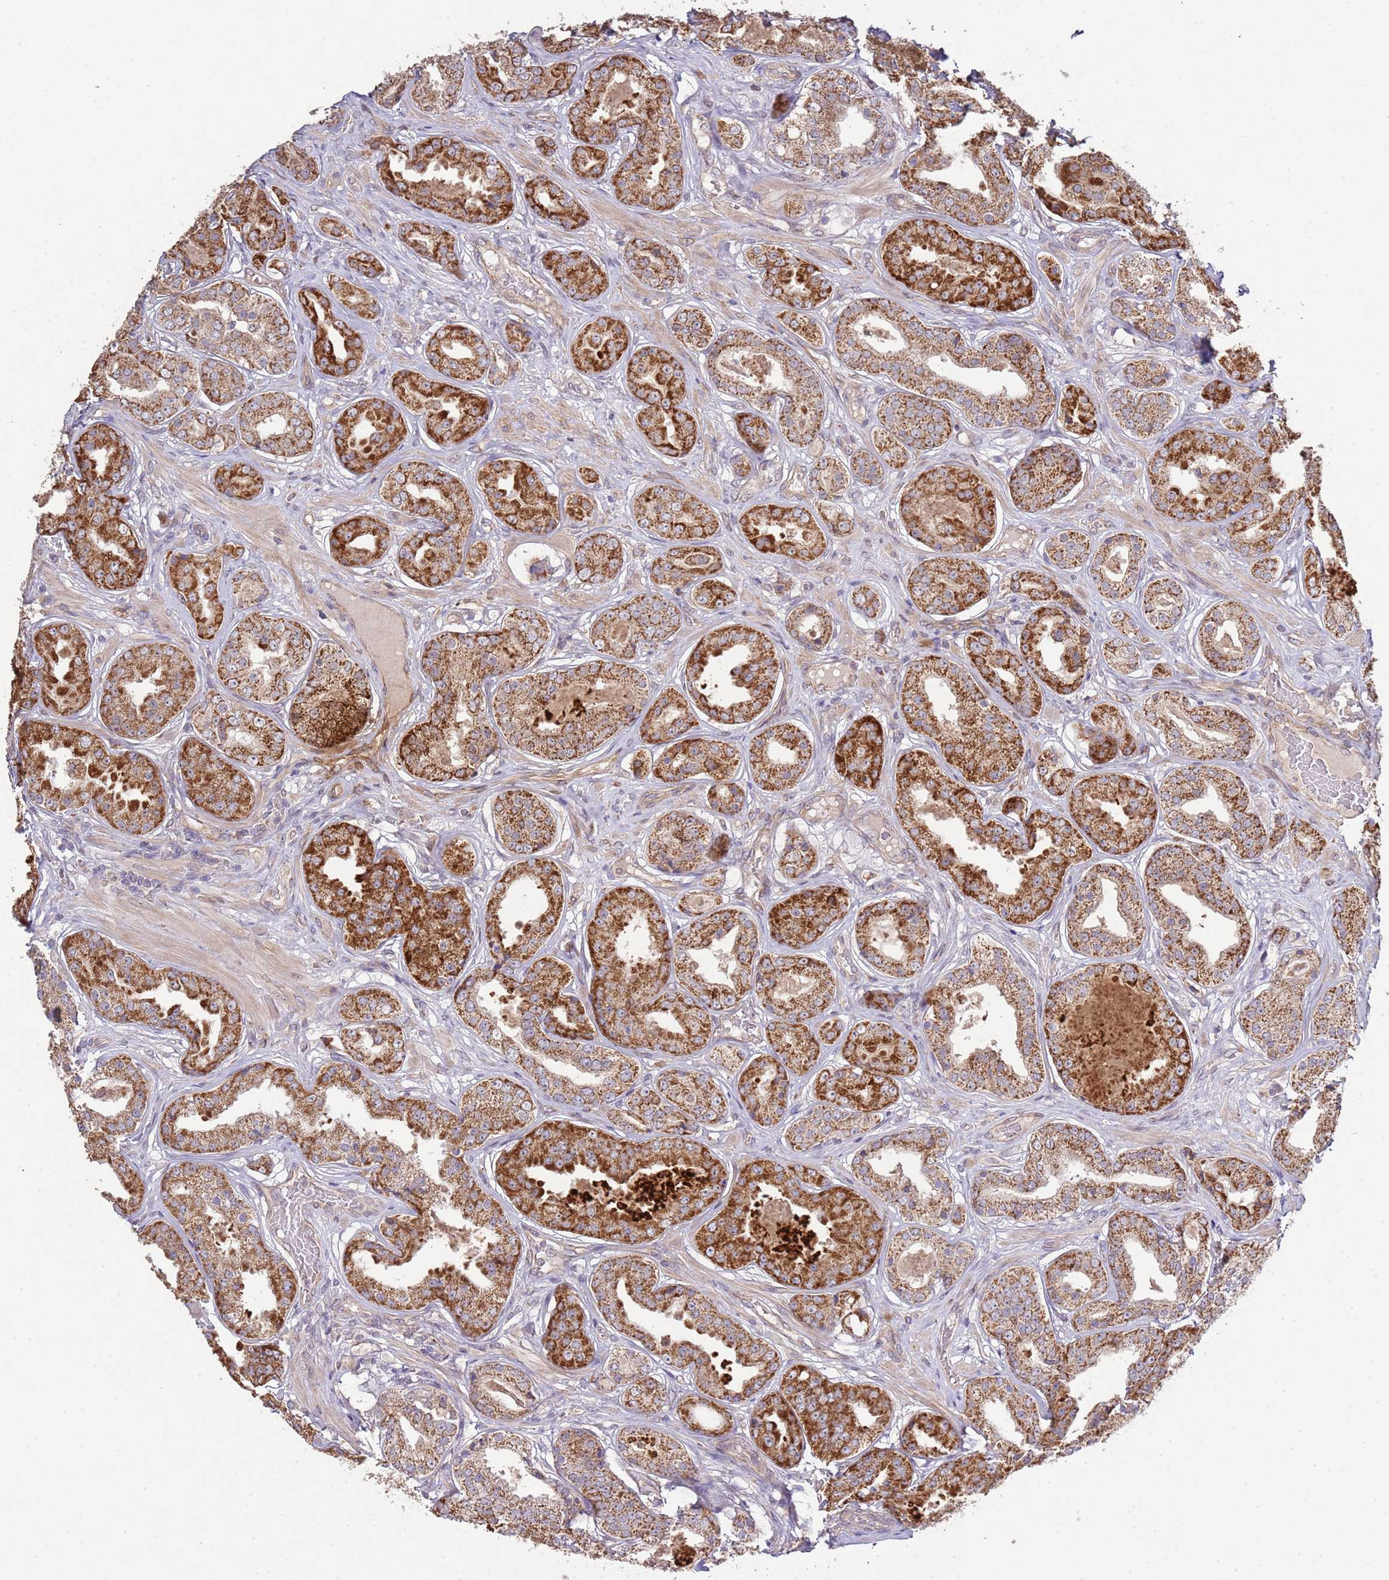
{"staining": {"intensity": "strong", "quantity": ">75%", "location": "cytoplasmic/membranous"}, "tissue": "prostate cancer", "cell_type": "Tumor cells", "image_type": "cancer", "snomed": [{"axis": "morphology", "description": "Adenocarcinoma, High grade"}, {"axis": "topography", "description": "Prostate"}], "caption": "IHC (DAB) staining of prostate high-grade adenocarcinoma shows strong cytoplasmic/membranous protein staining in about >75% of tumor cells.", "gene": "IVD", "patient": {"sex": "male", "age": 63}}